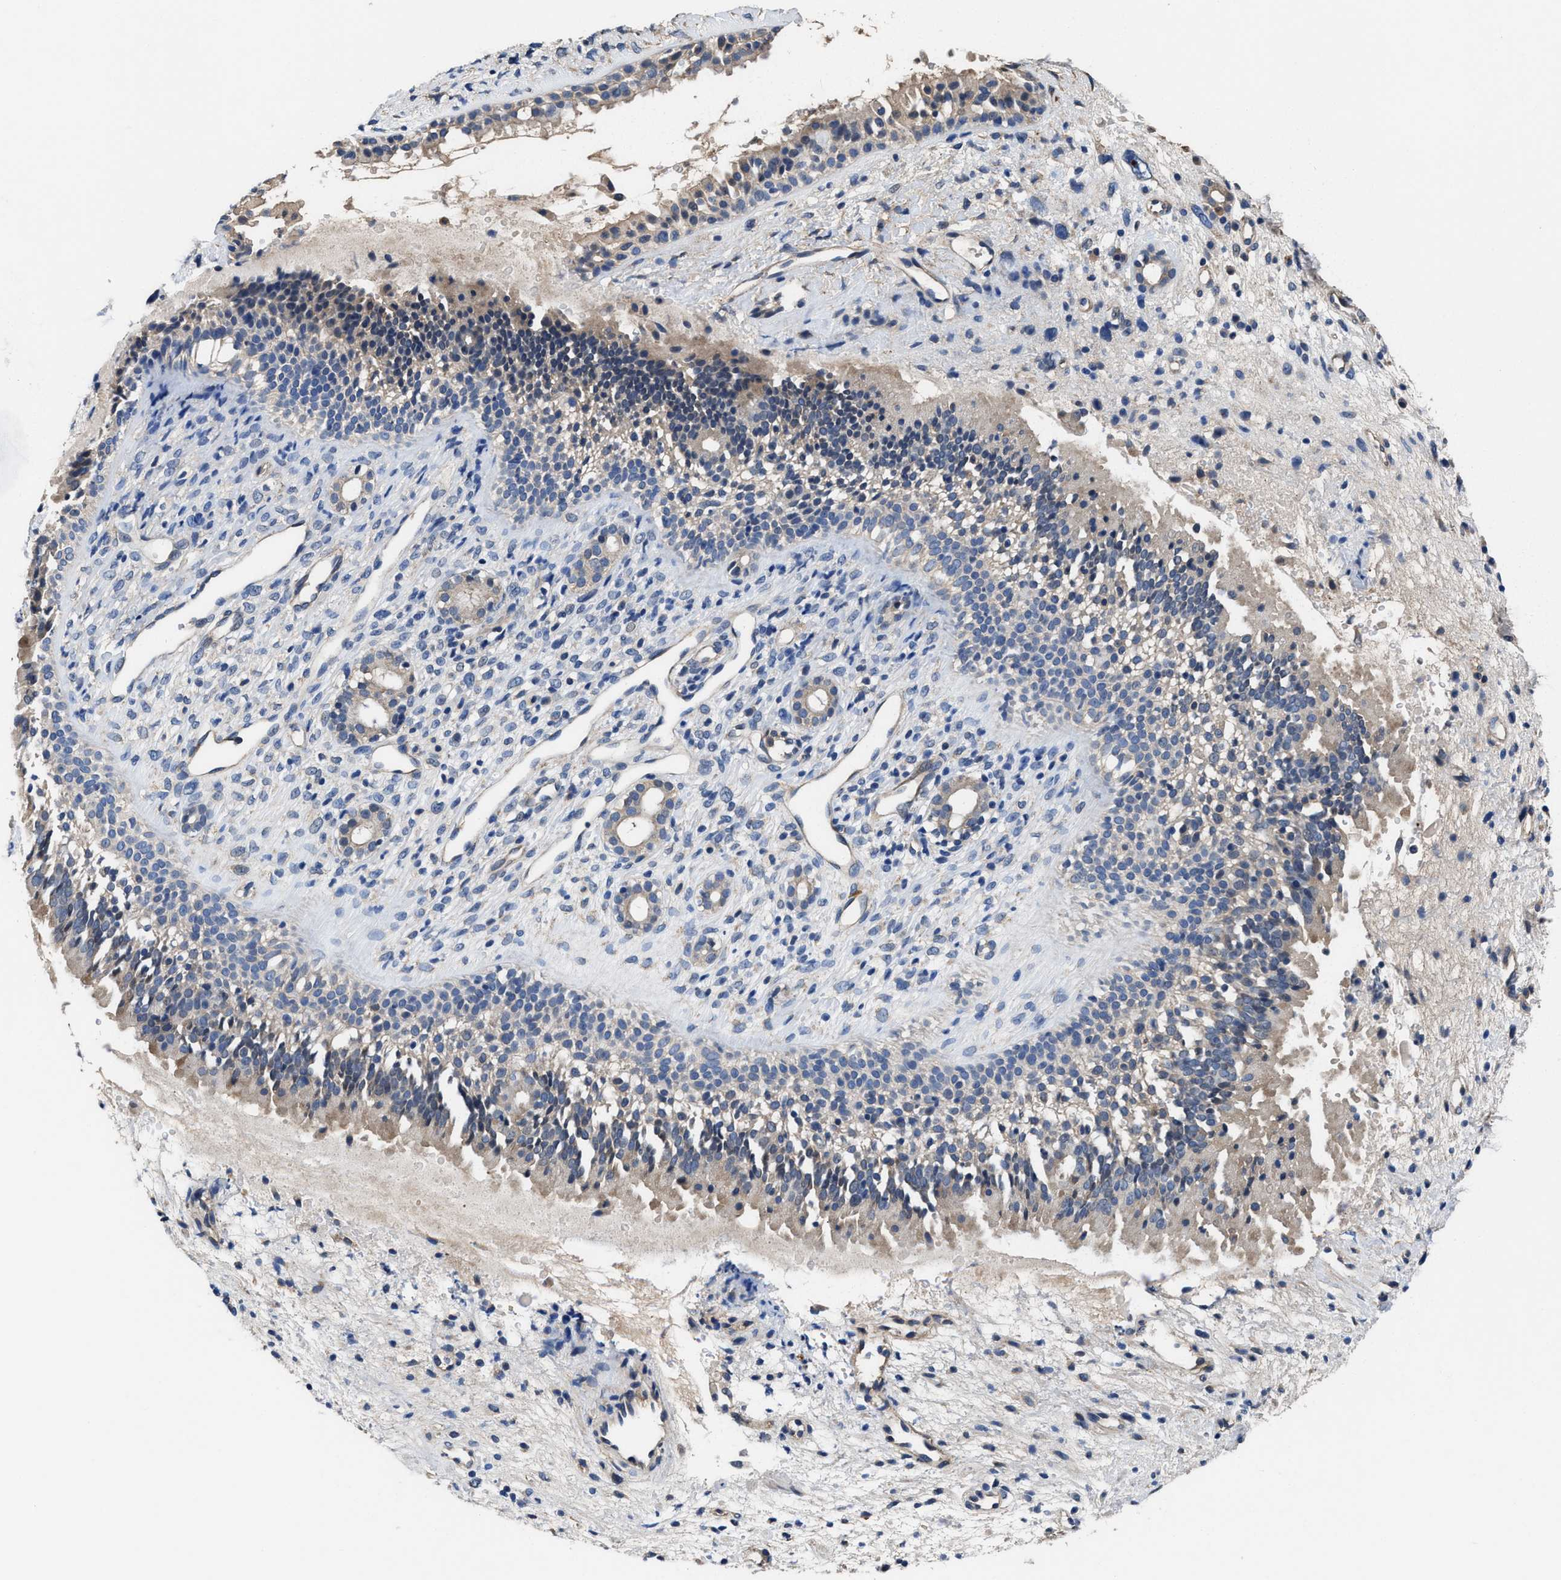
{"staining": {"intensity": "weak", "quantity": "<25%", "location": "cytoplasmic/membranous"}, "tissue": "nasopharynx", "cell_type": "Respiratory epithelial cells", "image_type": "normal", "snomed": [{"axis": "morphology", "description": "Normal tissue, NOS"}, {"axis": "topography", "description": "Nasopharynx"}], "caption": "High power microscopy micrograph of an immunohistochemistry photomicrograph of benign nasopharynx, revealing no significant expression in respiratory epithelial cells. Brightfield microscopy of immunohistochemistry (IHC) stained with DAB (brown) and hematoxylin (blue), captured at high magnification.", "gene": "IDNK", "patient": {"sex": "male", "age": 22}}